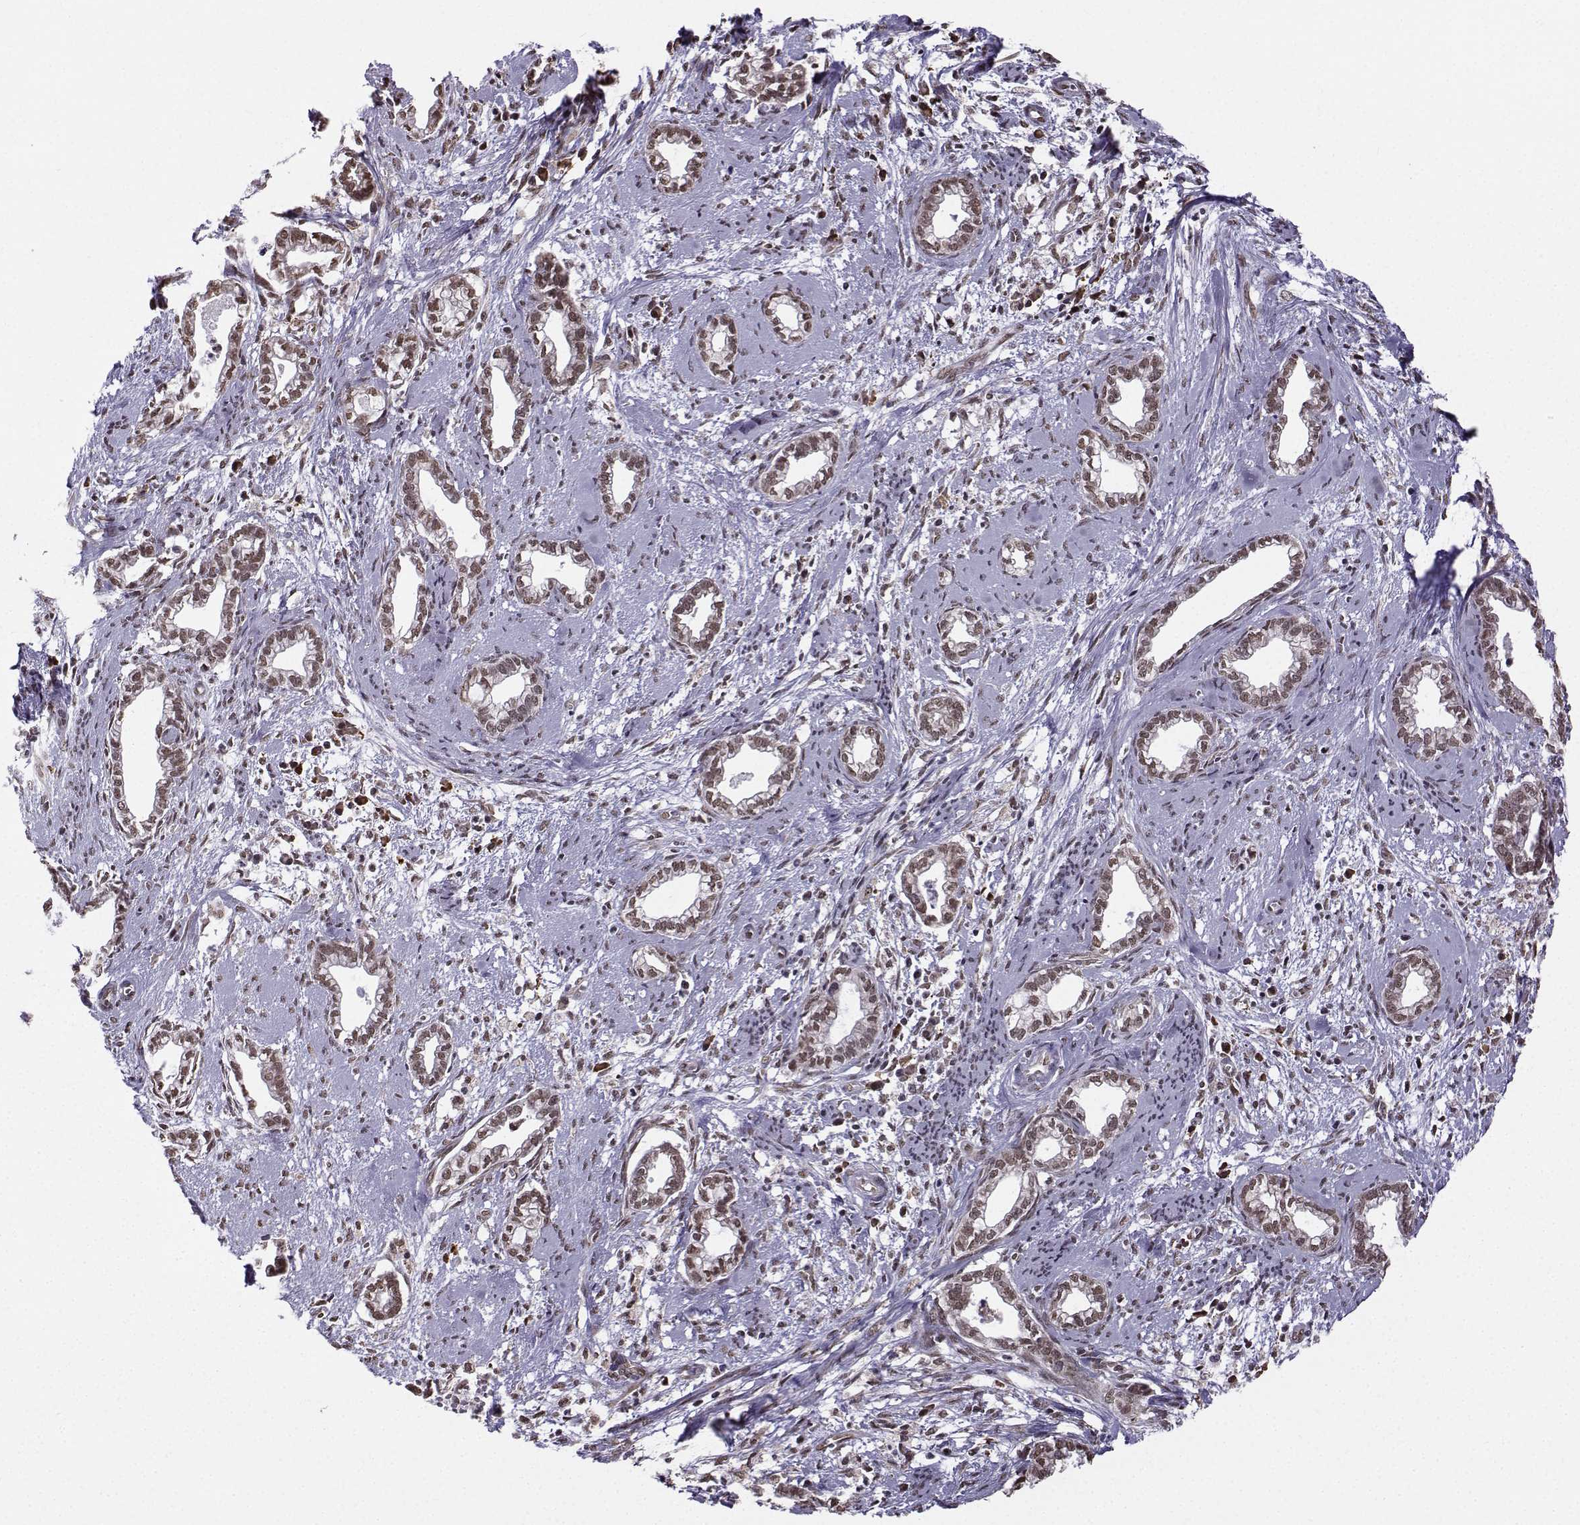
{"staining": {"intensity": "weak", "quantity": ">75%", "location": "nuclear"}, "tissue": "cervical cancer", "cell_type": "Tumor cells", "image_type": "cancer", "snomed": [{"axis": "morphology", "description": "Adenocarcinoma, NOS"}, {"axis": "topography", "description": "Cervix"}], "caption": "High-magnification brightfield microscopy of adenocarcinoma (cervical) stained with DAB (brown) and counterstained with hematoxylin (blue). tumor cells exhibit weak nuclear expression is seen in about>75% of cells. Using DAB (3,3'-diaminobenzidine) (brown) and hematoxylin (blue) stains, captured at high magnification using brightfield microscopy.", "gene": "EZH1", "patient": {"sex": "female", "age": 62}}